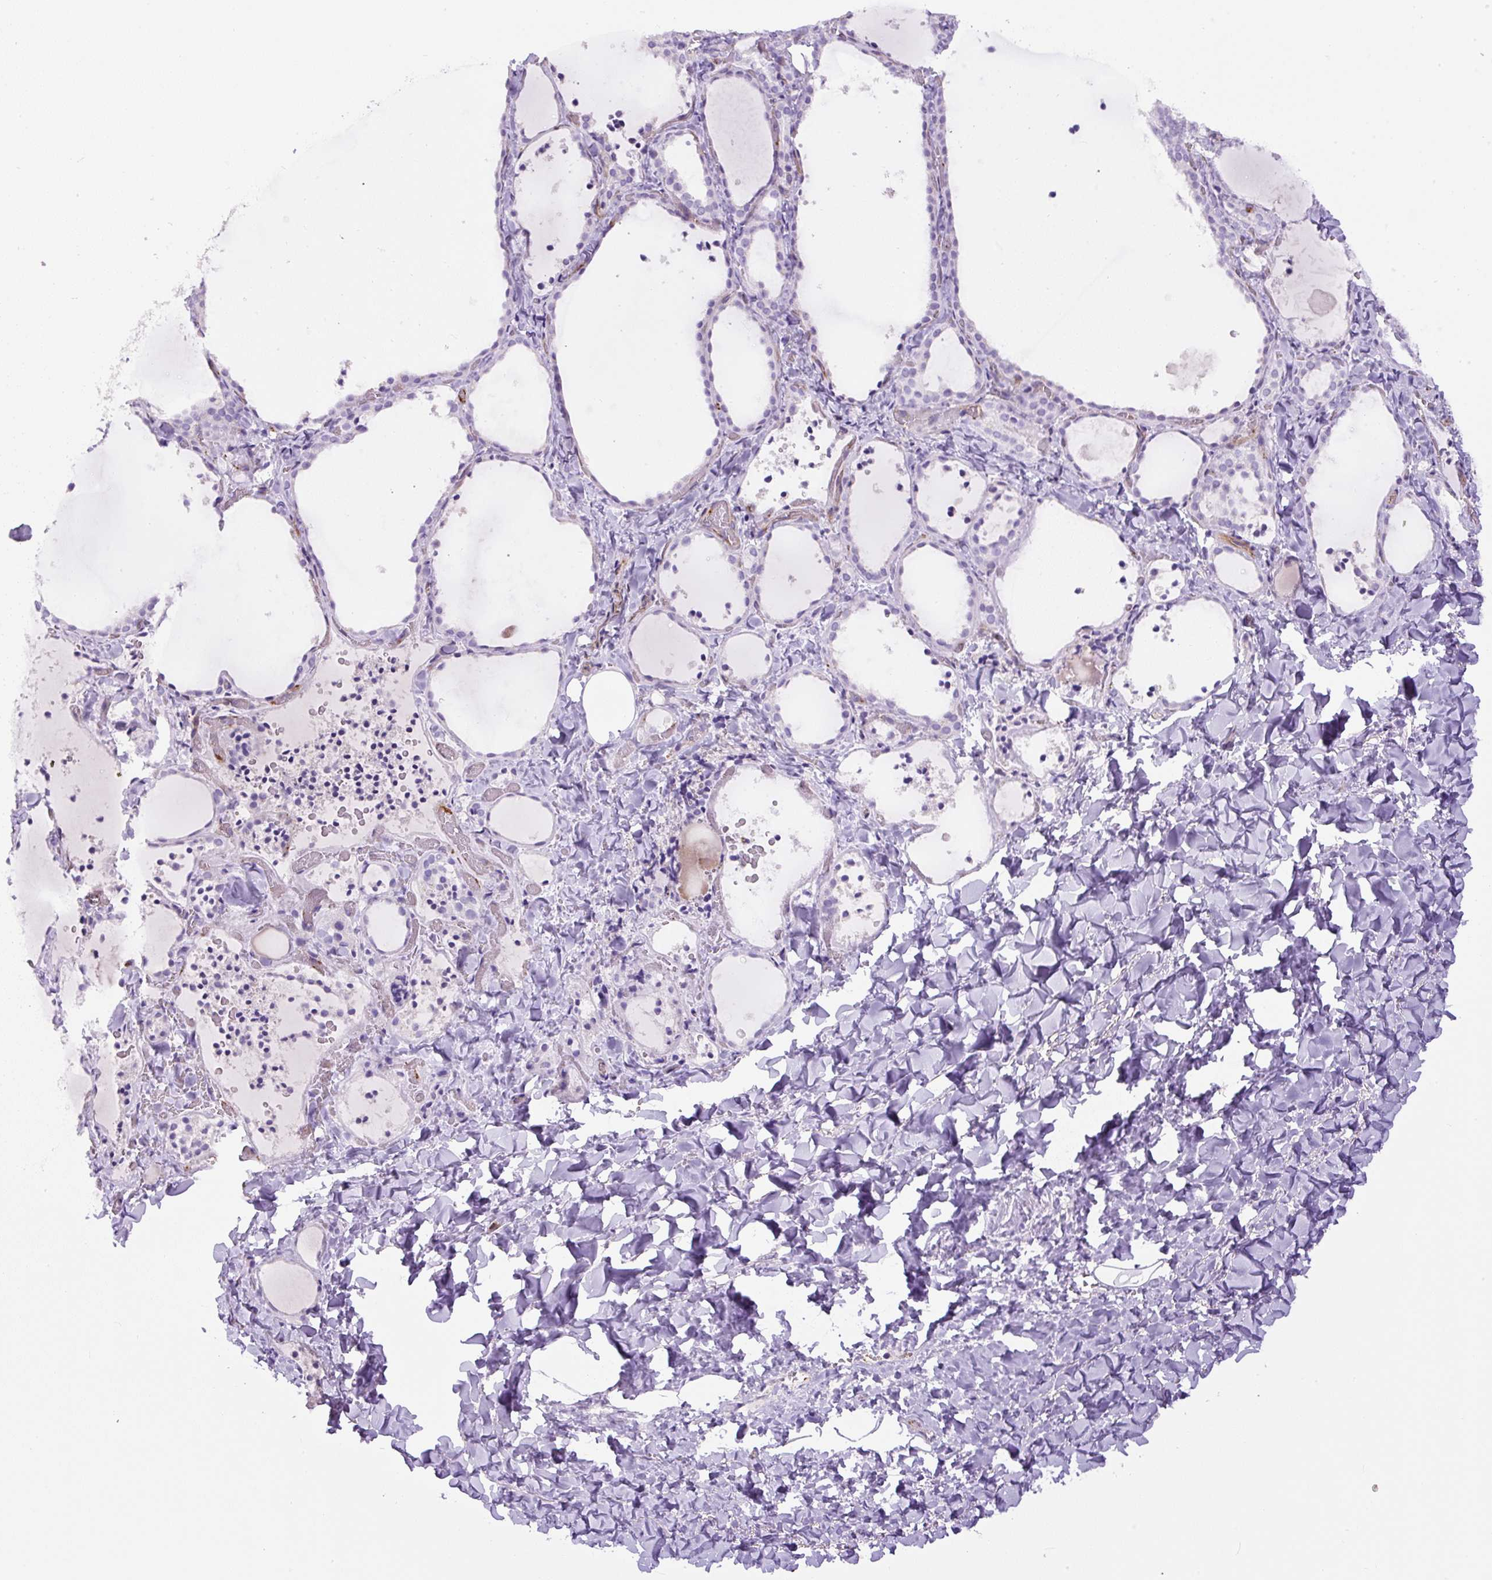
{"staining": {"intensity": "negative", "quantity": "none", "location": "none"}, "tissue": "thyroid gland", "cell_type": "Glandular cells", "image_type": "normal", "snomed": [{"axis": "morphology", "description": "Normal tissue, NOS"}, {"axis": "topography", "description": "Thyroid gland"}], "caption": "This photomicrograph is of benign thyroid gland stained with IHC to label a protein in brown with the nuclei are counter-stained blue. There is no expression in glandular cells.", "gene": "B3GALT5", "patient": {"sex": "female", "age": 22}}